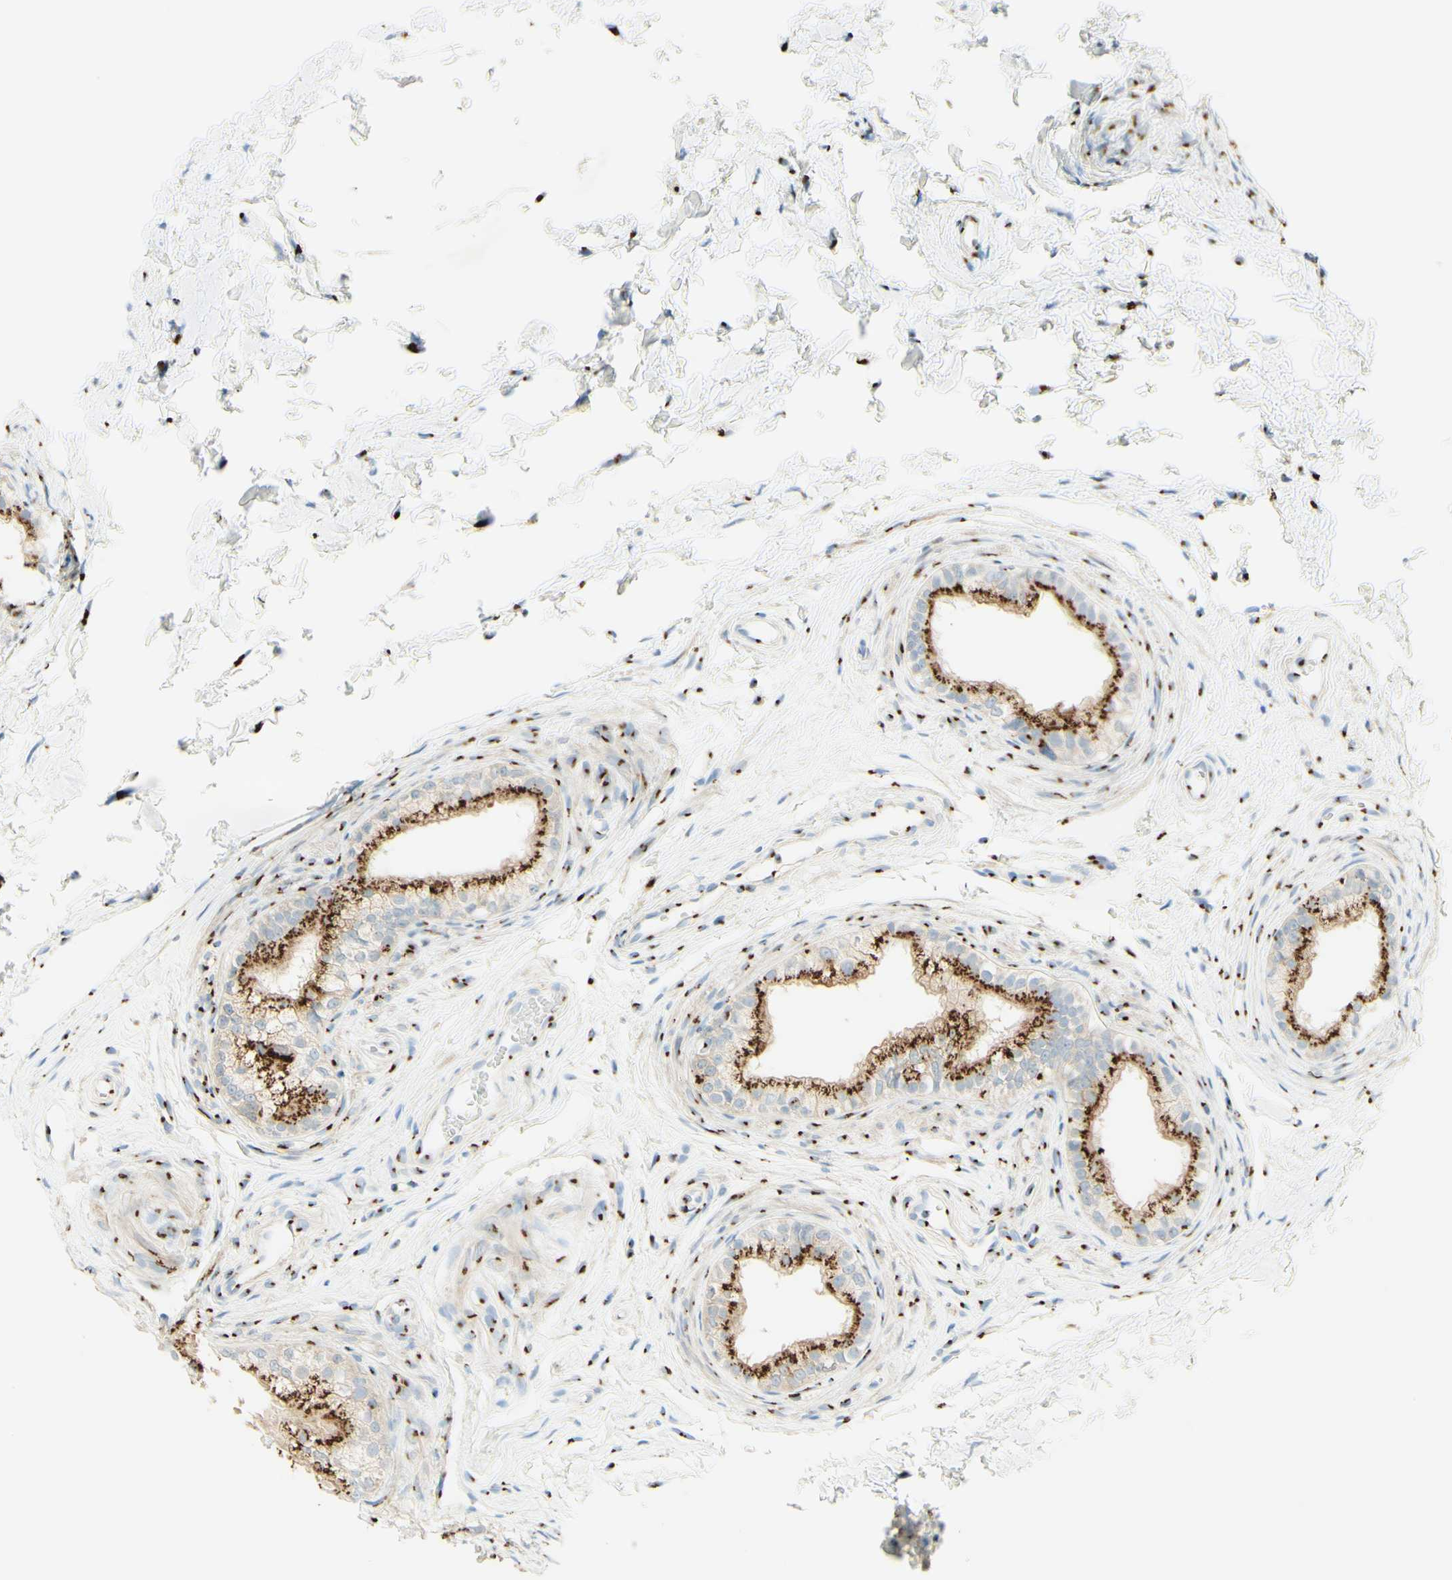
{"staining": {"intensity": "strong", "quantity": ">75%", "location": "cytoplasmic/membranous"}, "tissue": "epididymis", "cell_type": "Glandular cells", "image_type": "normal", "snomed": [{"axis": "morphology", "description": "Normal tissue, NOS"}, {"axis": "topography", "description": "Epididymis"}], "caption": "A brown stain shows strong cytoplasmic/membranous staining of a protein in glandular cells of normal human epididymis. The protein is shown in brown color, while the nuclei are stained blue.", "gene": "GOLGB1", "patient": {"sex": "male", "age": 56}}